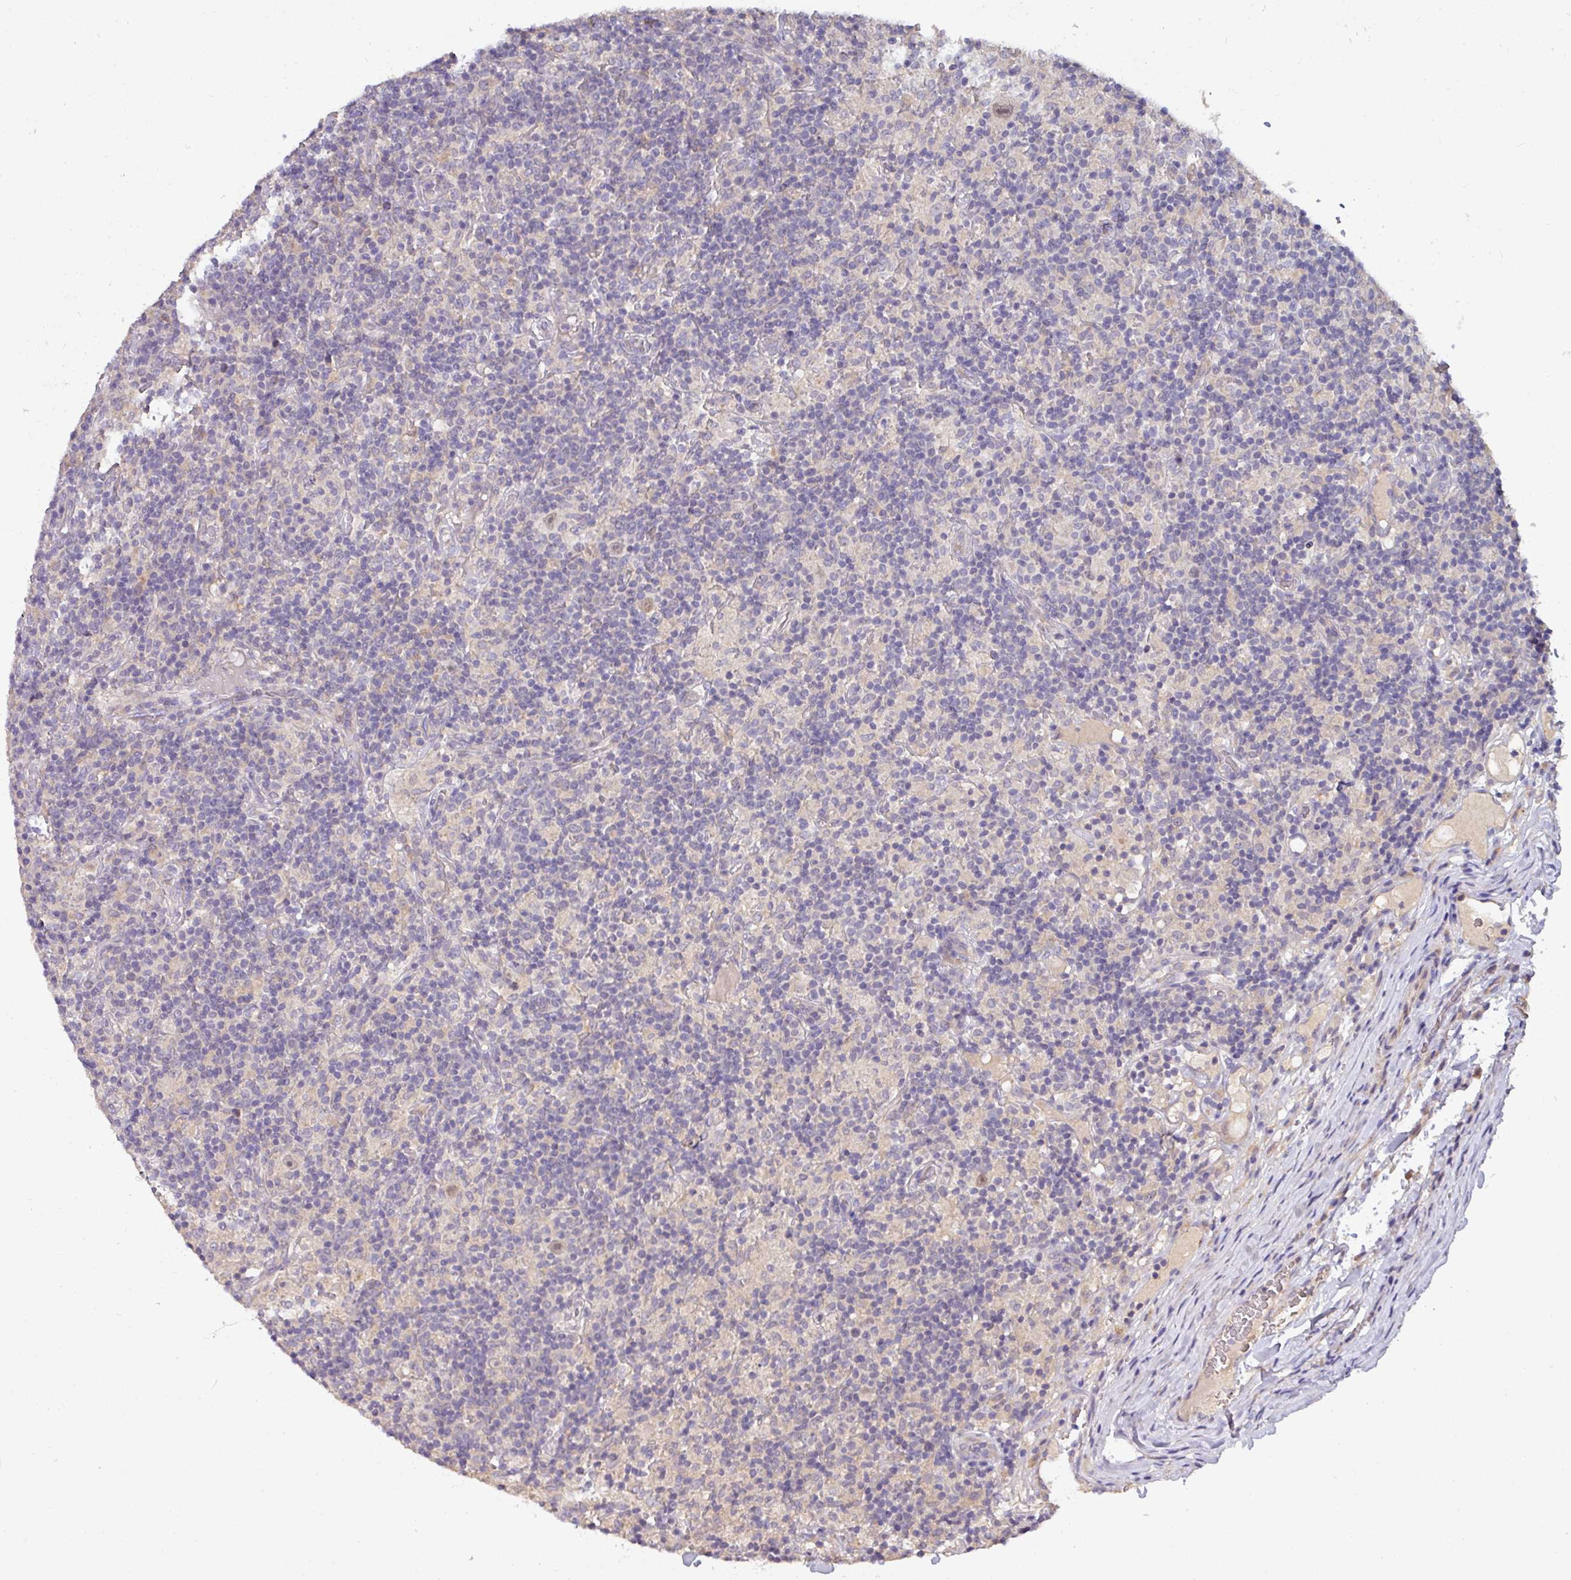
{"staining": {"intensity": "negative", "quantity": "none", "location": "none"}, "tissue": "lymphoma", "cell_type": "Tumor cells", "image_type": "cancer", "snomed": [{"axis": "morphology", "description": "Hodgkin's disease, NOS"}, {"axis": "topography", "description": "Lymph node"}], "caption": "The IHC histopathology image has no significant positivity in tumor cells of lymphoma tissue.", "gene": "AEBP2", "patient": {"sex": "male", "age": 70}}